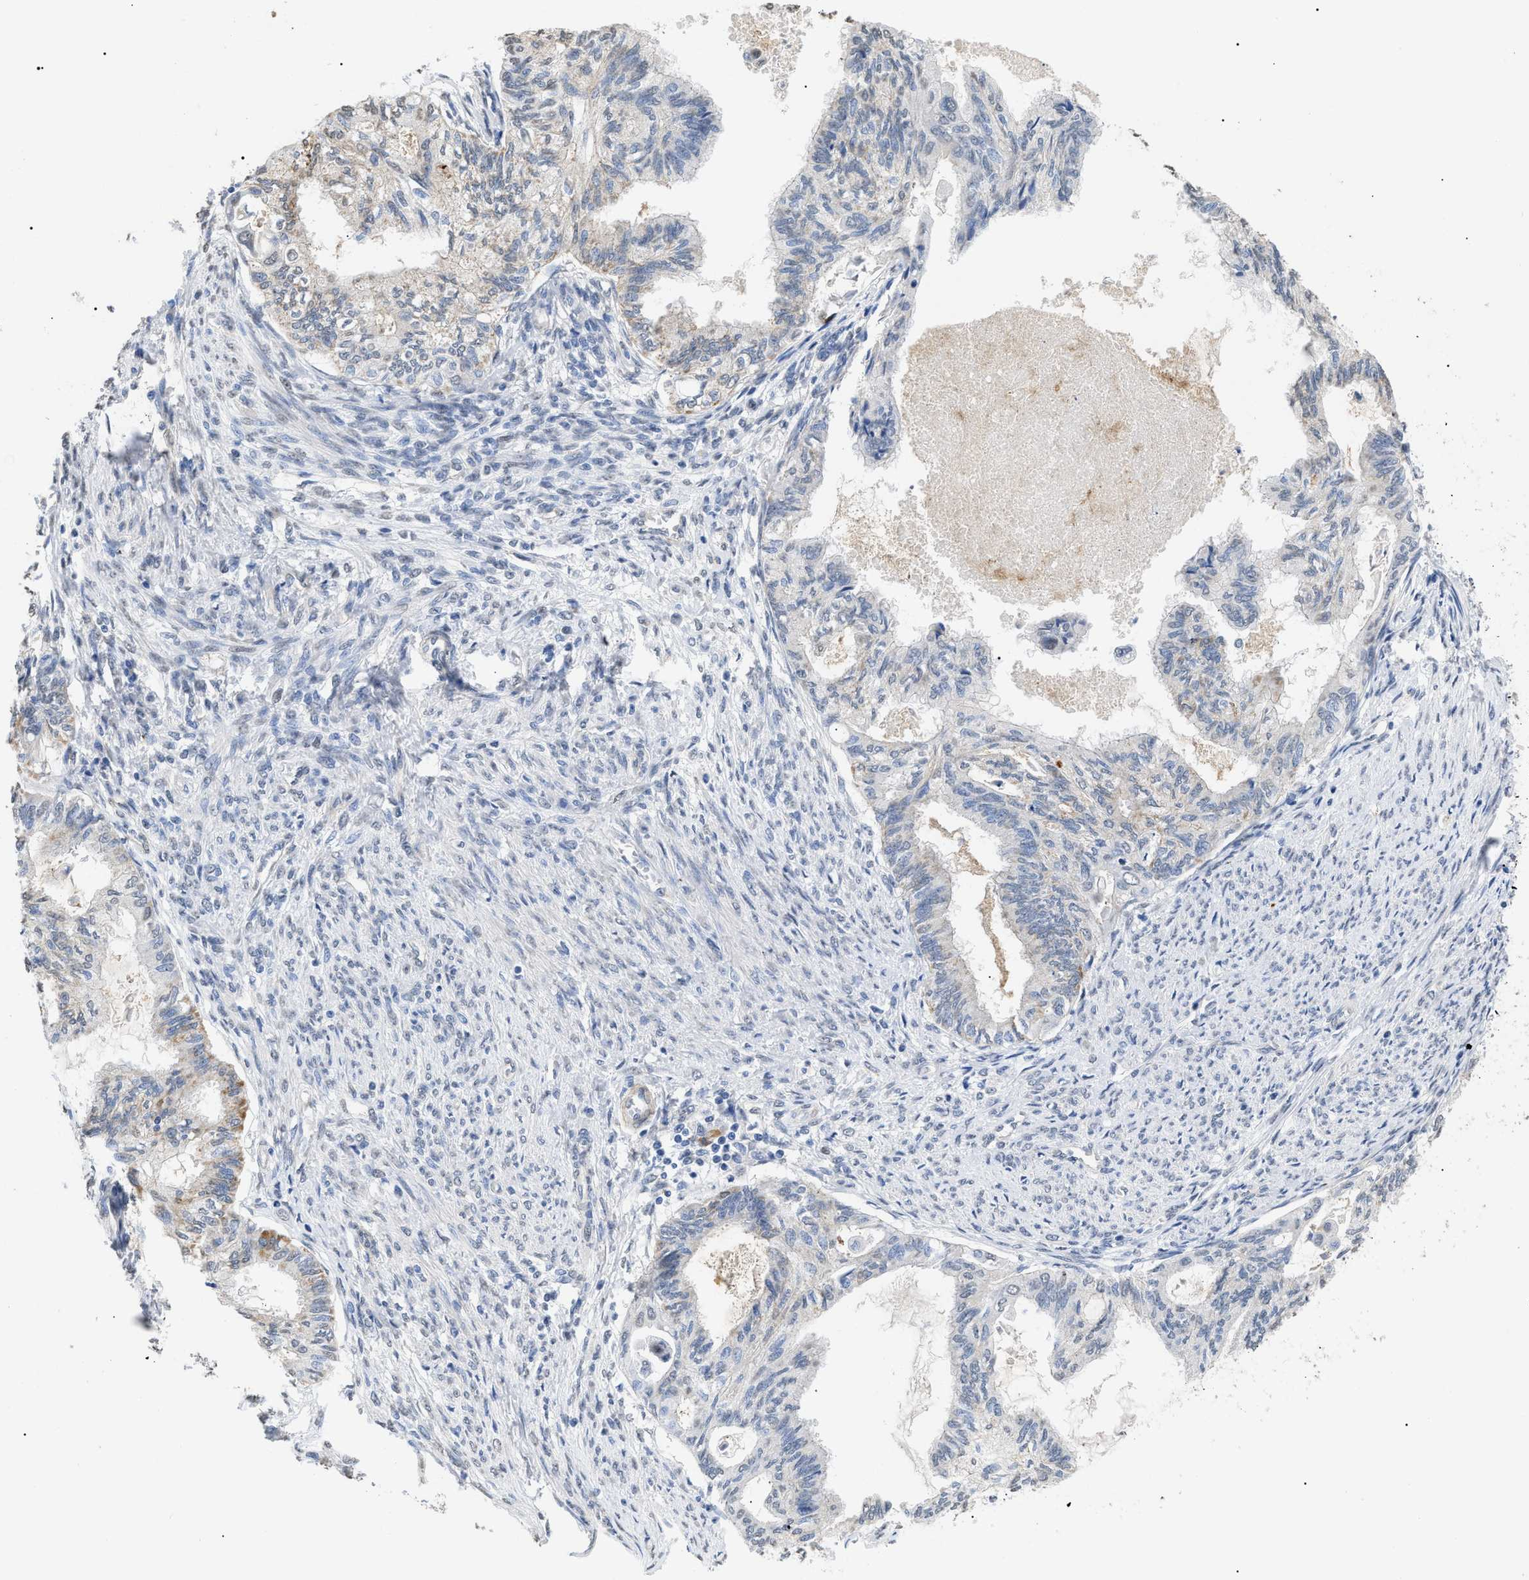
{"staining": {"intensity": "negative", "quantity": "none", "location": "none"}, "tissue": "cervical cancer", "cell_type": "Tumor cells", "image_type": "cancer", "snomed": [{"axis": "morphology", "description": "Normal tissue, NOS"}, {"axis": "morphology", "description": "Adenocarcinoma, NOS"}, {"axis": "topography", "description": "Cervix"}, {"axis": "topography", "description": "Endometrium"}], "caption": "Immunohistochemical staining of adenocarcinoma (cervical) demonstrates no significant expression in tumor cells.", "gene": "SFXN5", "patient": {"sex": "female", "age": 86}}